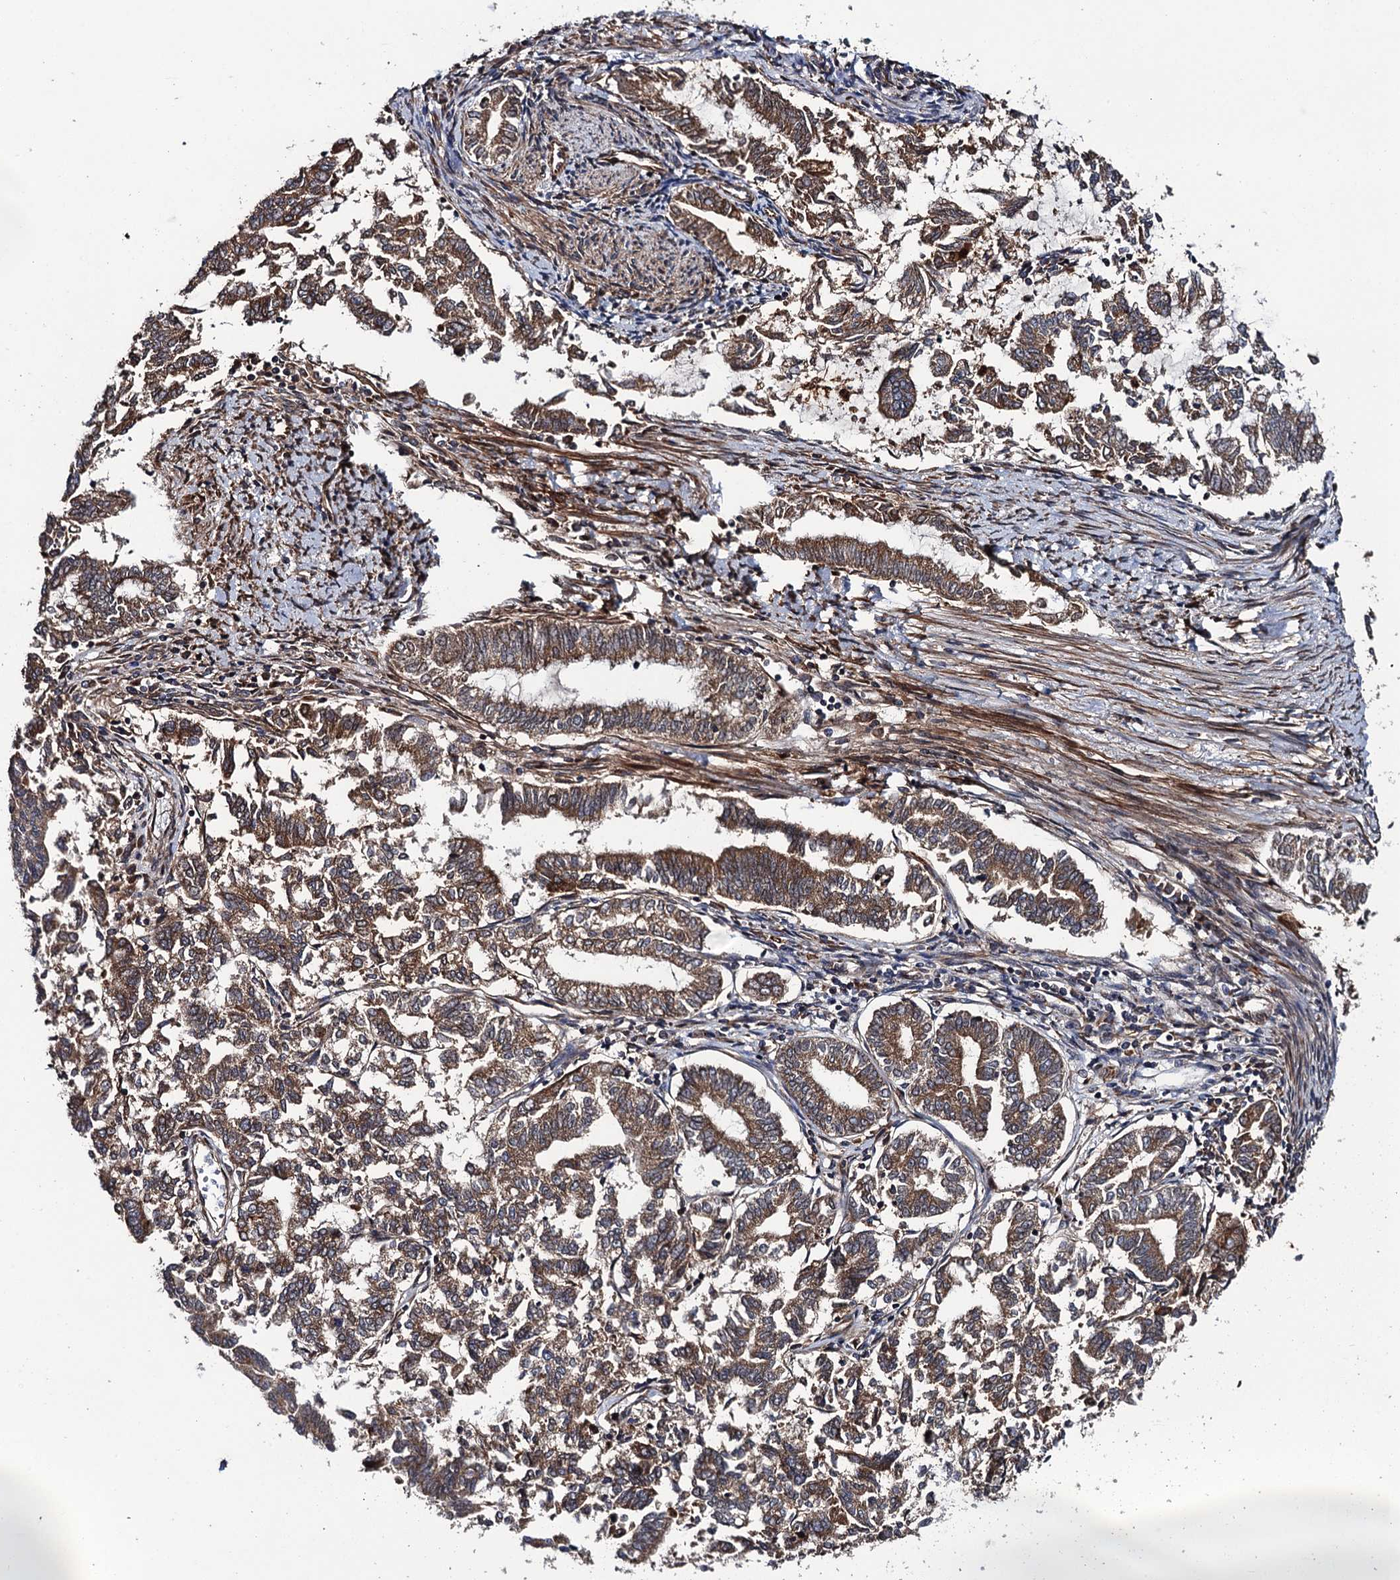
{"staining": {"intensity": "moderate", "quantity": ">75%", "location": "cytoplasmic/membranous"}, "tissue": "endometrial cancer", "cell_type": "Tumor cells", "image_type": "cancer", "snomed": [{"axis": "morphology", "description": "Adenocarcinoma, NOS"}, {"axis": "topography", "description": "Endometrium"}], "caption": "Tumor cells display moderate cytoplasmic/membranous staining in about >75% of cells in endometrial cancer (adenocarcinoma).", "gene": "FSIP1", "patient": {"sex": "female", "age": 79}}